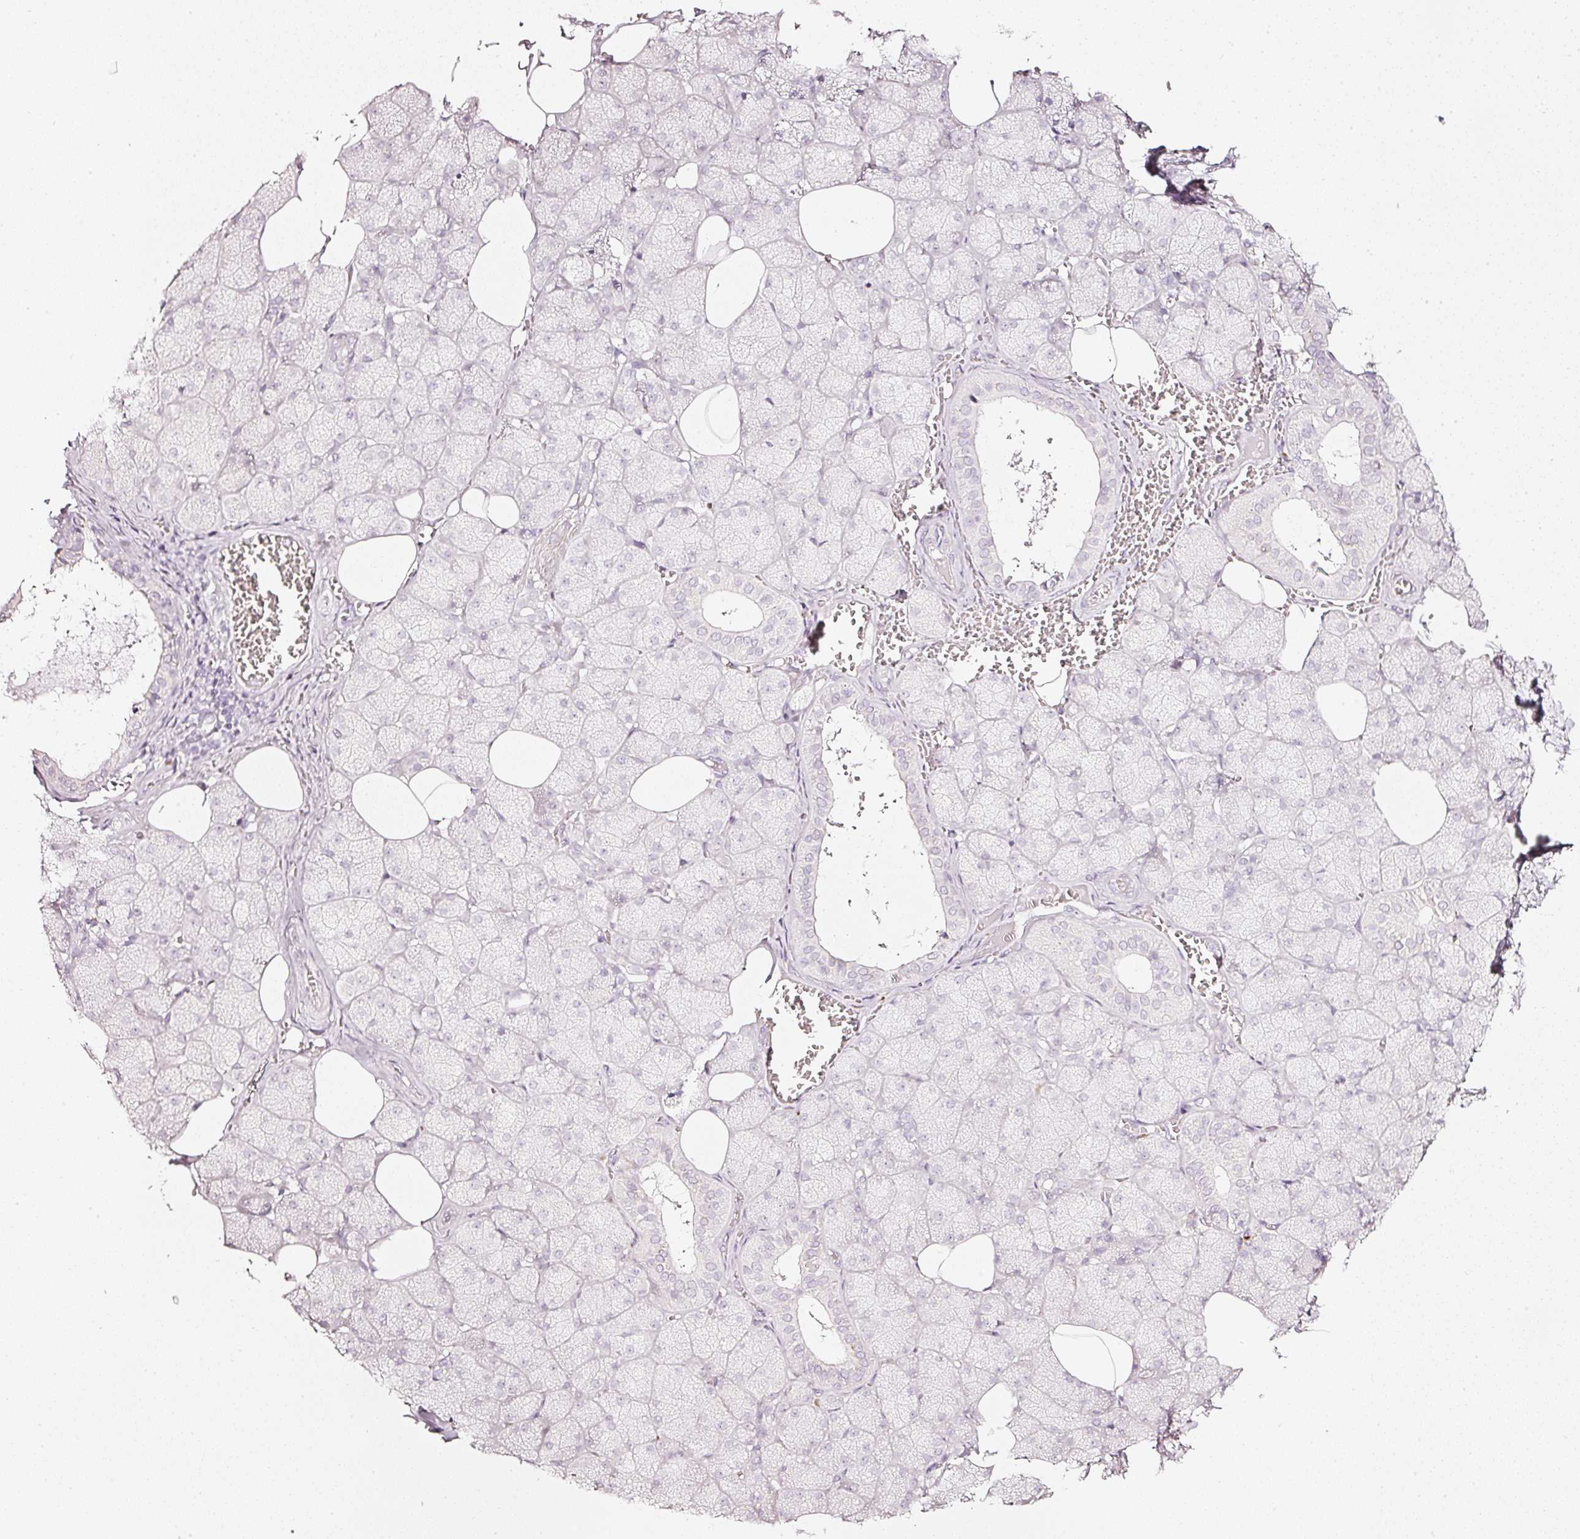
{"staining": {"intensity": "negative", "quantity": "none", "location": "none"}, "tissue": "salivary gland", "cell_type": "Glandular cells", "image_type": "normal", "snomed": [{"axis": "morphology", "description": "Normal tissue, NOS"}, {"axis": "topography", "description": "Salivary gland"}, {"axis": "topography", "description": "Peripheral nerve tissue"}], "caption": "Immunohistochemistry histopathology image of normal salivary gland stained for a protein (brown), which shows no positivity in glandular cells. (DAB immunohistochemistry (IHC) visualized using brightfield microscopy, high magnification).", "gene": "SDF4", "patient": {"sex": "male", "age": 38}}